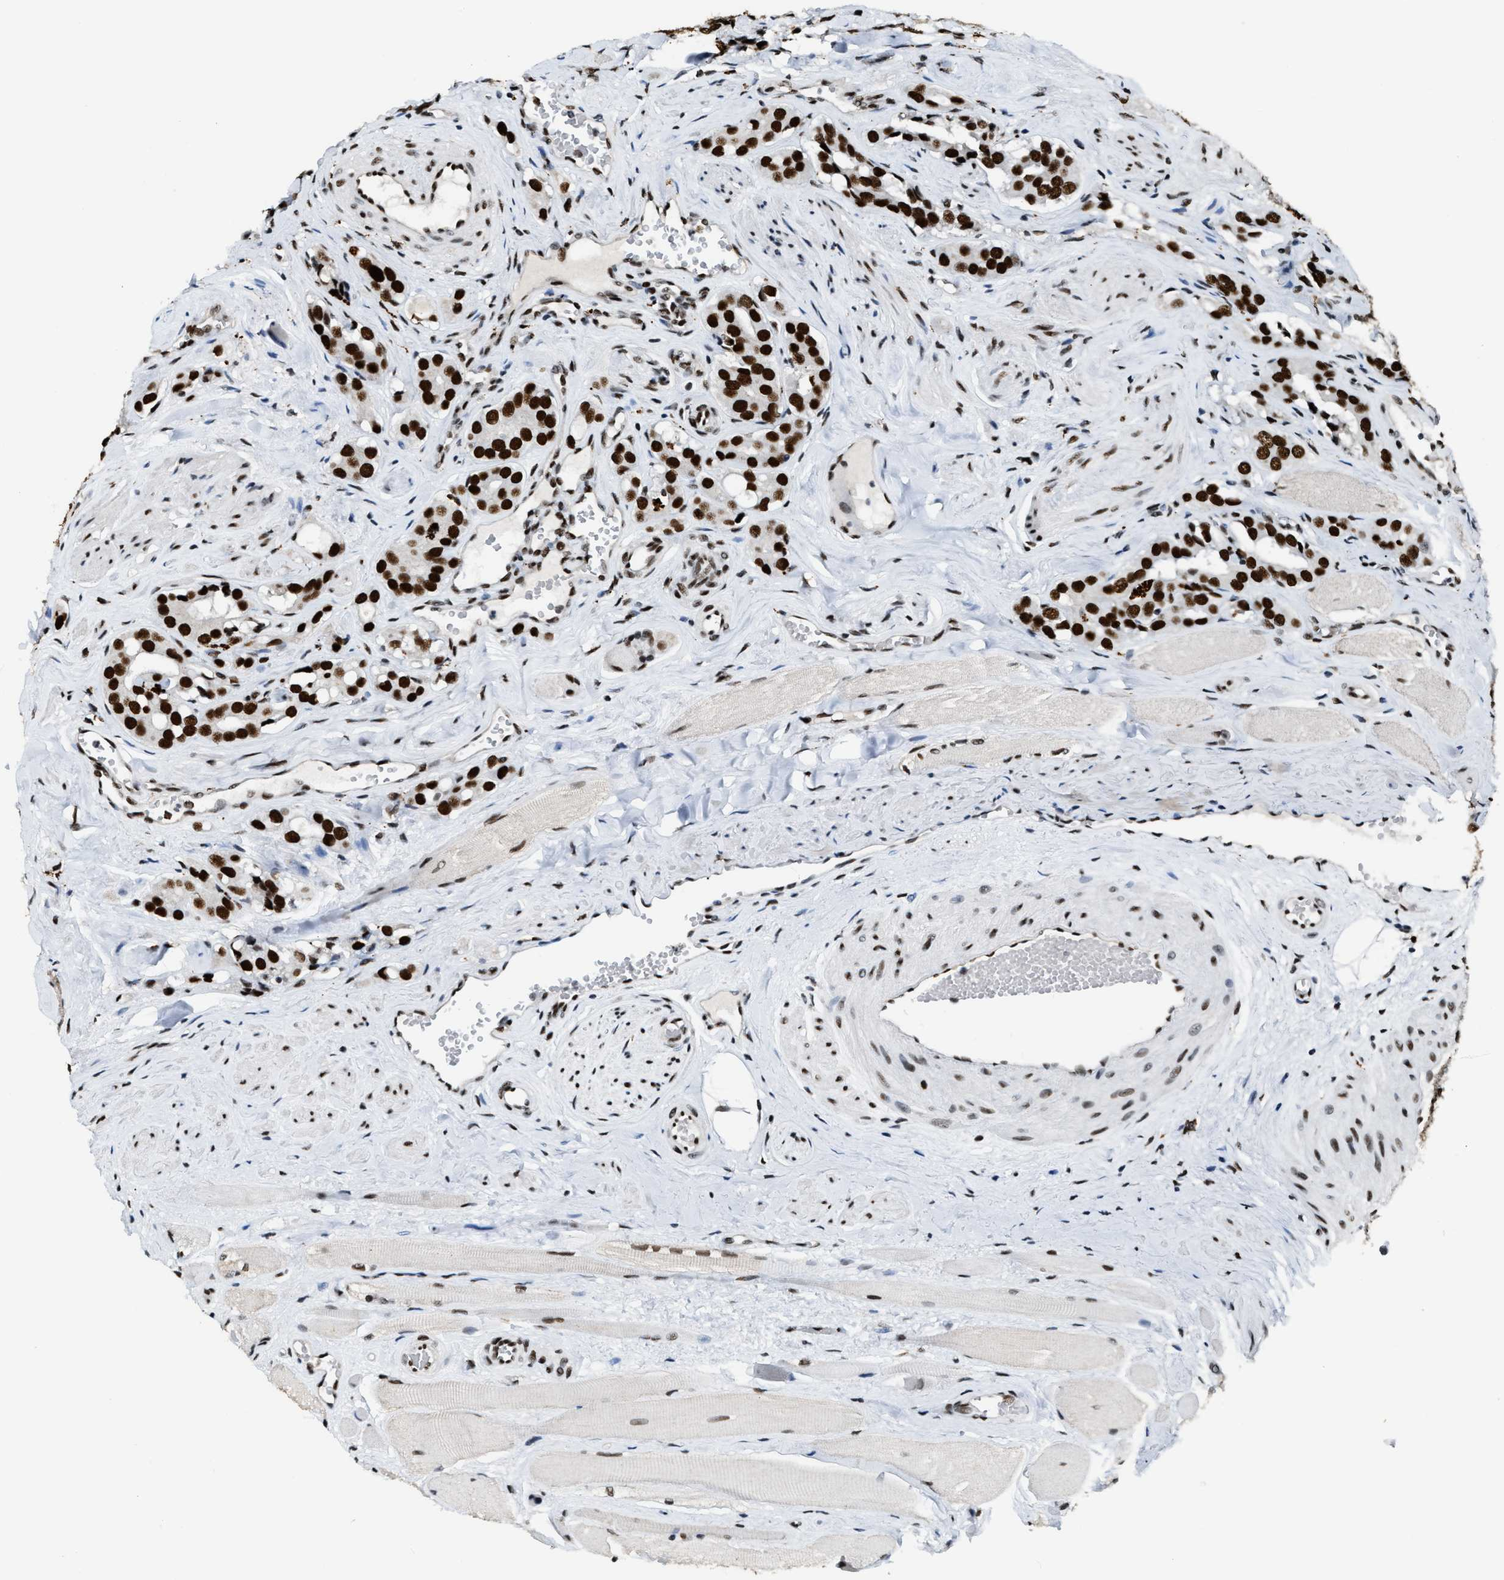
{"staining": {"intensity": "strong", "quantity": ">75%", "location": "nuclear"}, "tissue": "prostate cancer", "cell_type": "Tumor cells", "image_type": "cancer", "snomed": [{"axis": "morphology", "description": "Adenocarcinoma, High grade"}, {"axis": "topography", "description": "Prostate"}], "caption": "Protein expression analysis of human prostate adenocarcinoma (high-grade) reveals strong nuclear staining in approximately >75% of tumor cells.", "gene": "NUMA1", "patient": {"sex": "male", "age": 52}}